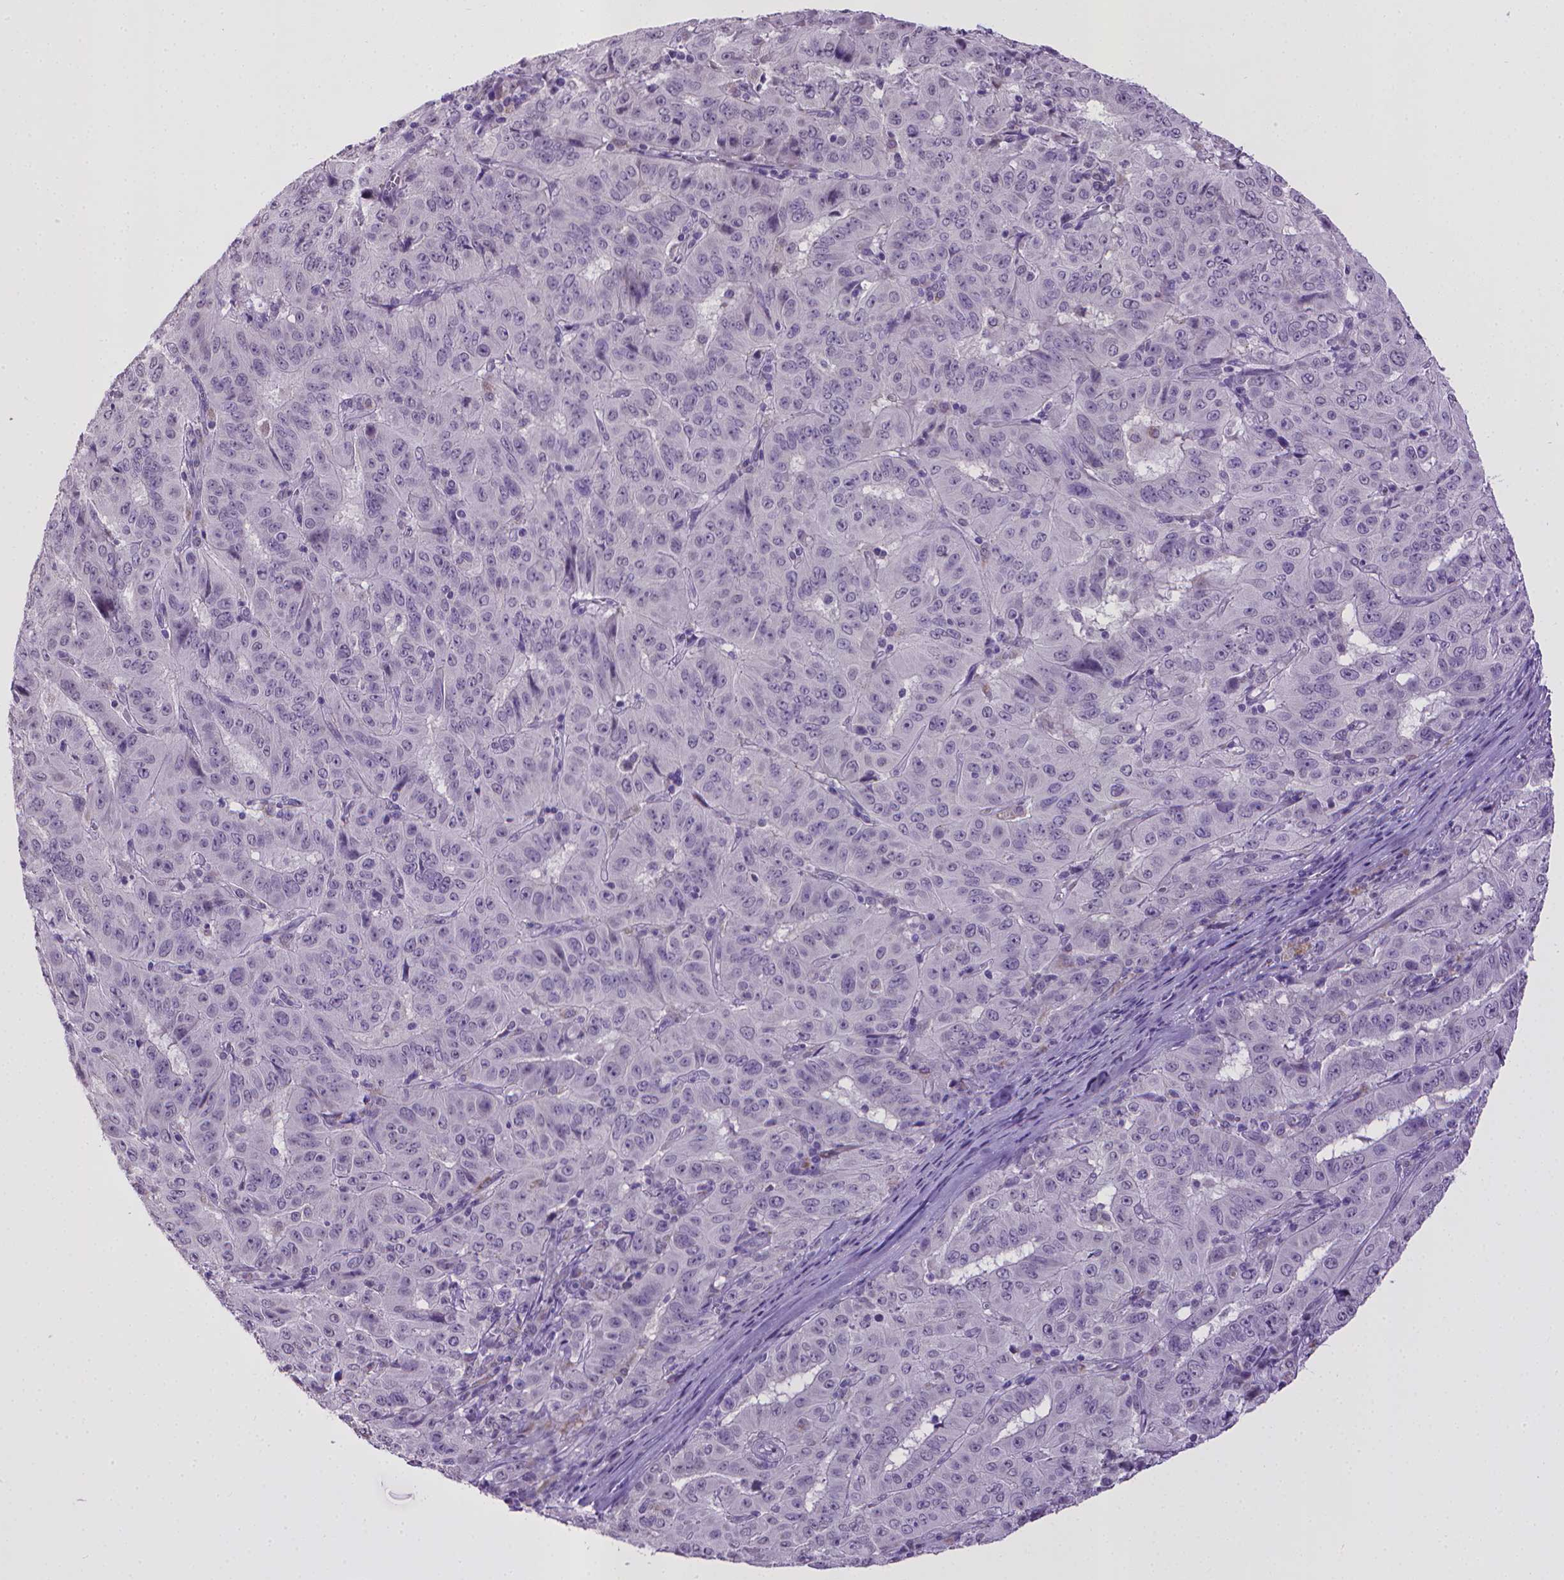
{"staining": {"intensity": "negative", "quantity": "none", "location": "none"}, "tissue": "pancreatic cancer", "cell_type": "Tumor cells", "image_type": "cancer", "snomed": [{"axis": "morphology", "description": "Adenocarcinoma, NOS"}, {"axis": "topography", "description": "Pancreas"}], "caption": "Tumor cells show no significant staining in adenocarcinoma (pancreatic). (Stains: DAB (3,3'-diaminobenzidine) immunohistochemistry (IHC) with hematoxylin counter stain, Microscopy: brightfield microscopy at high magnification).", "gene": "KMO", "patient": {"sex": "male", "age": 63}}